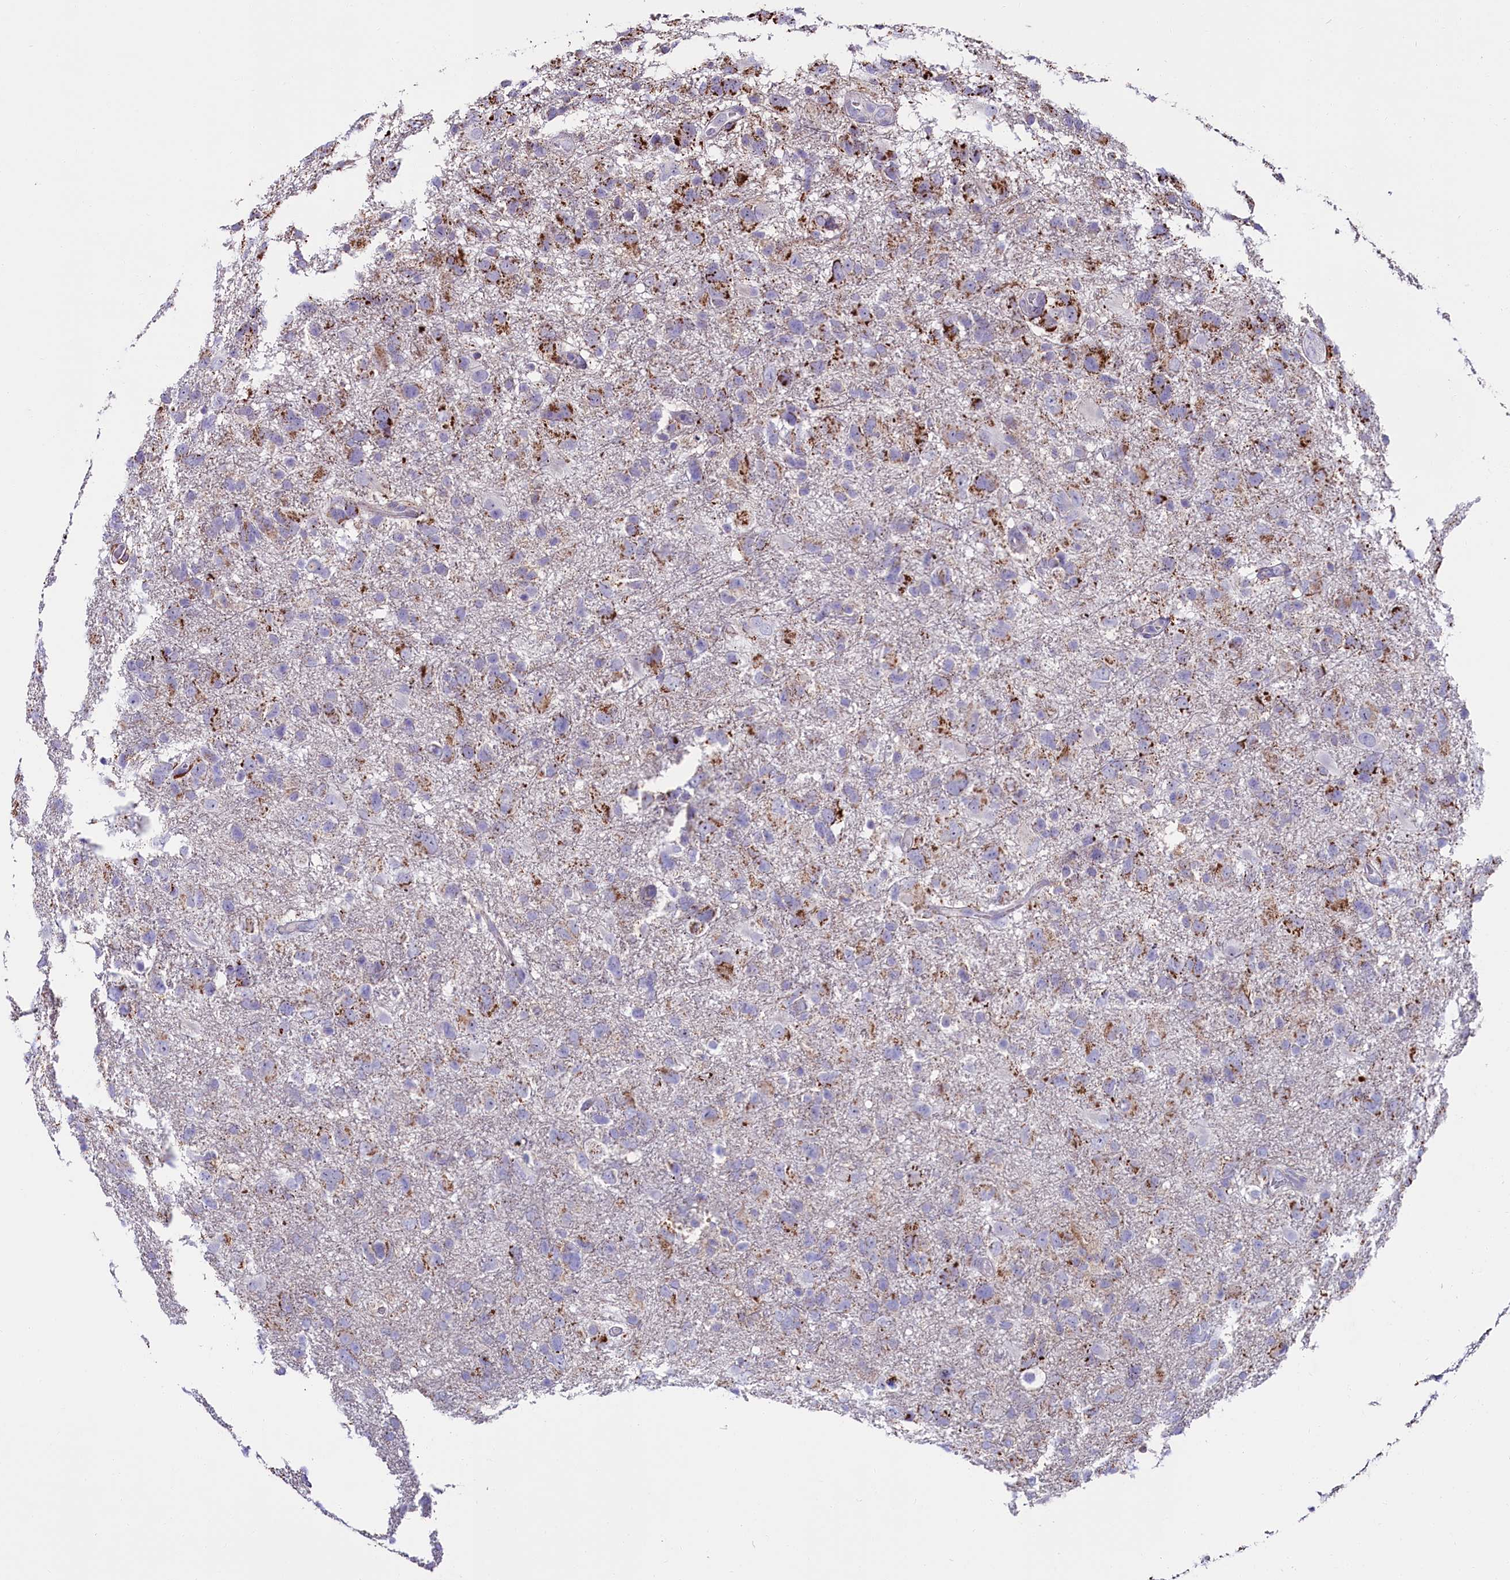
{"staining": {"intensity": "strong", "quantity": "<25%", "location": "cytoplasmic/membranous"}, "tissue": "glioma", "cell_type": "Tumor cells", "image_type": "cancer", "snomed": [{"axis": "morphology", "description": "Glioma, malignant, High grade"}, {"axis": "topography", "description": "Brain"}], "caption": "Protein expression analysis of human glioma reveals strong cytoplasmic/membranous positivity in approximately <25% of tumor cells. Ihc stains the protein in brown and the nuclei are stained blue.", "gene": "IL20RA", "patient": {"sex": "male", "age": 61}}